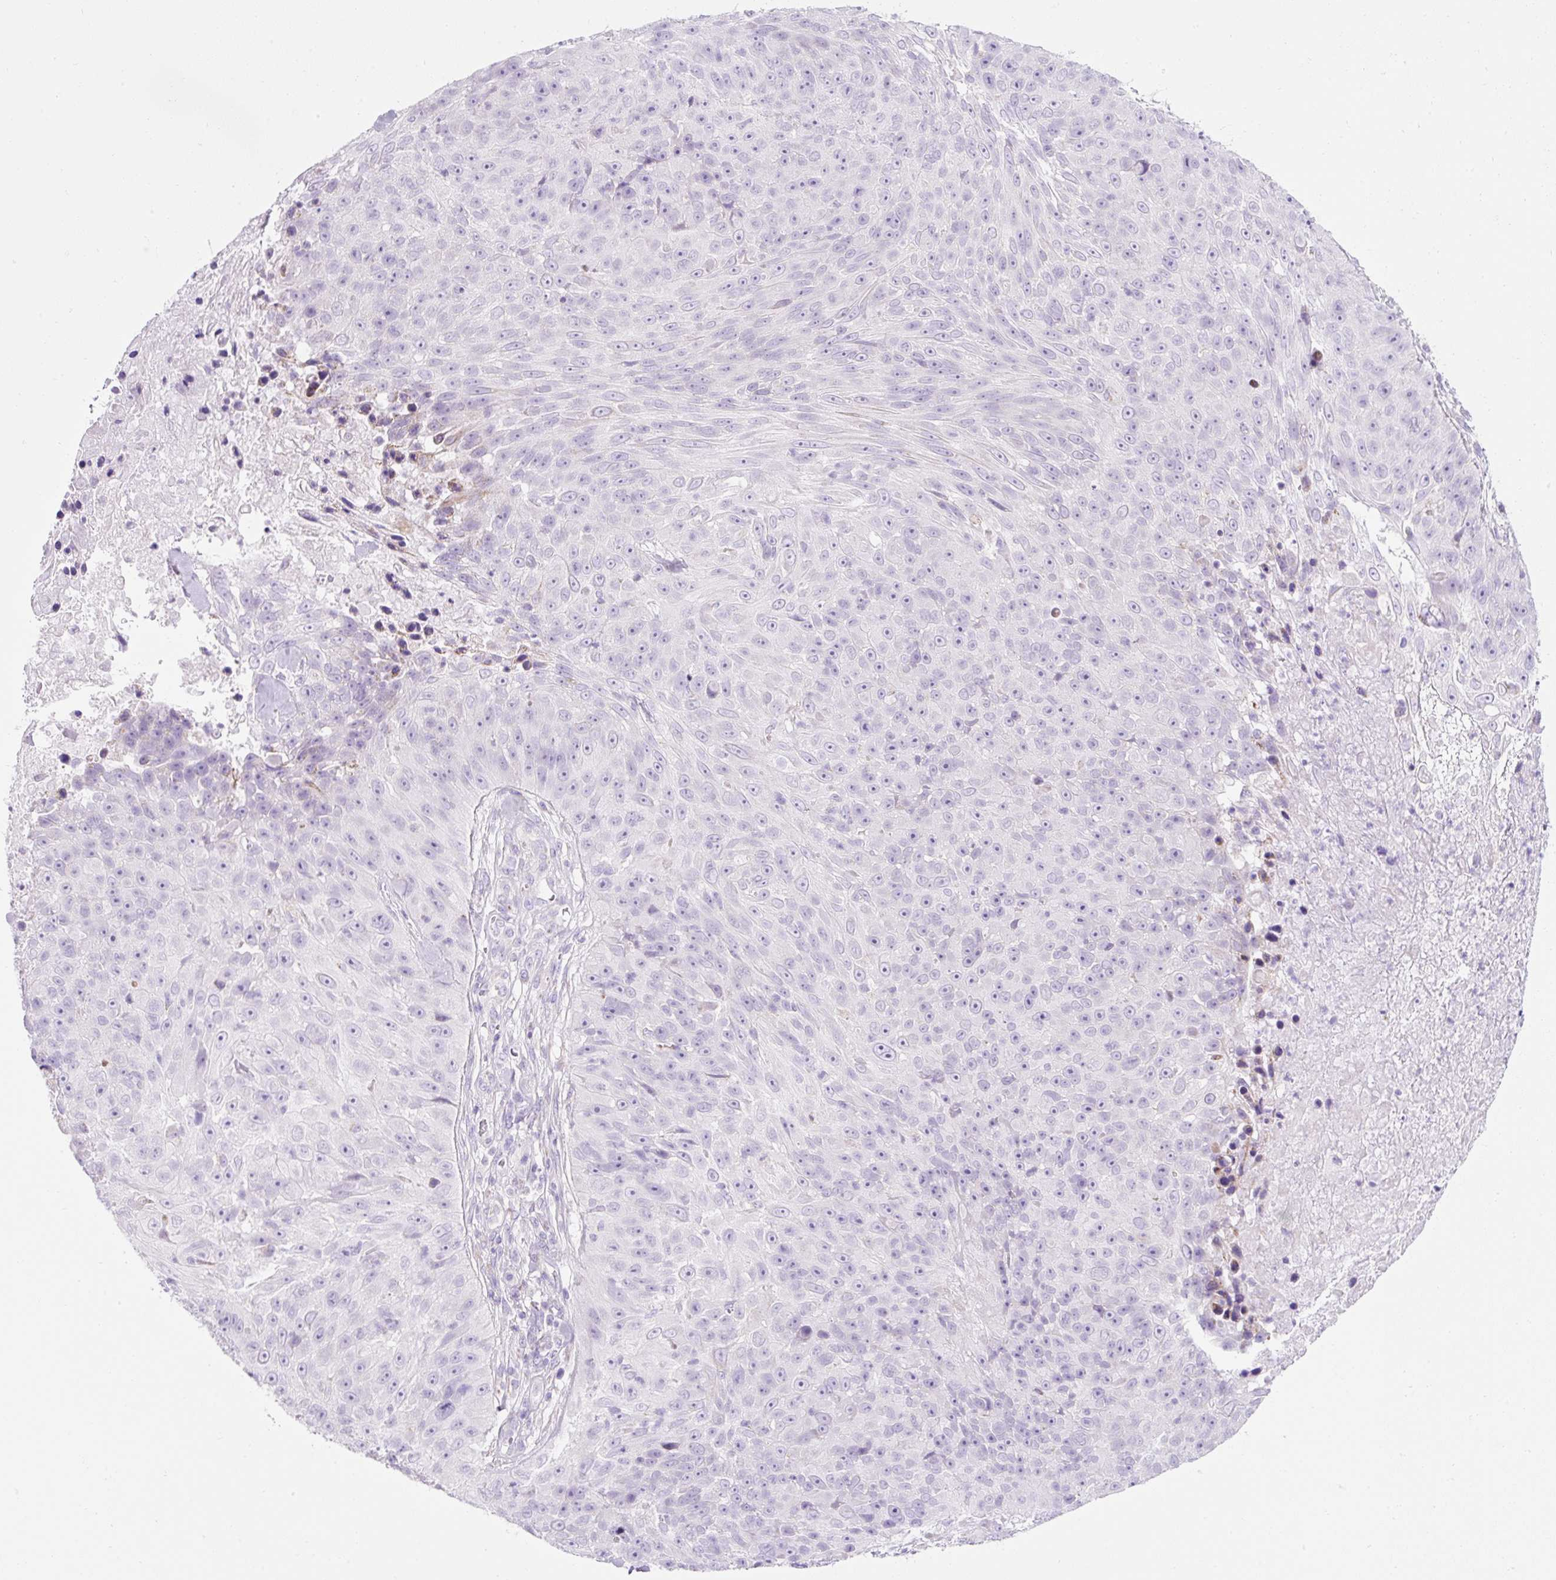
{"staining": {"intensity": "negative", "quantity": "none", "location": "none"}, "tissue": "skin cancer", "cell_type": "Tumor cells", "image_type": "cancer", "snomed": [{"axis": "morphology", "description": "Squamous cell carcinoma, NOS"}, {"axis": "topography", "description": "Skin"}], "caption": "An IHC photomicrograph of squamous cell carcinoma (skin) is shown. There is no staining in tumor cells of squamous cell carcinoma (skin). (DAB (3,3'-diaminobenzidine) IHC, high magnification).", "gene": "PLPP2", "patient": {"sex": "female", "age": 87}}